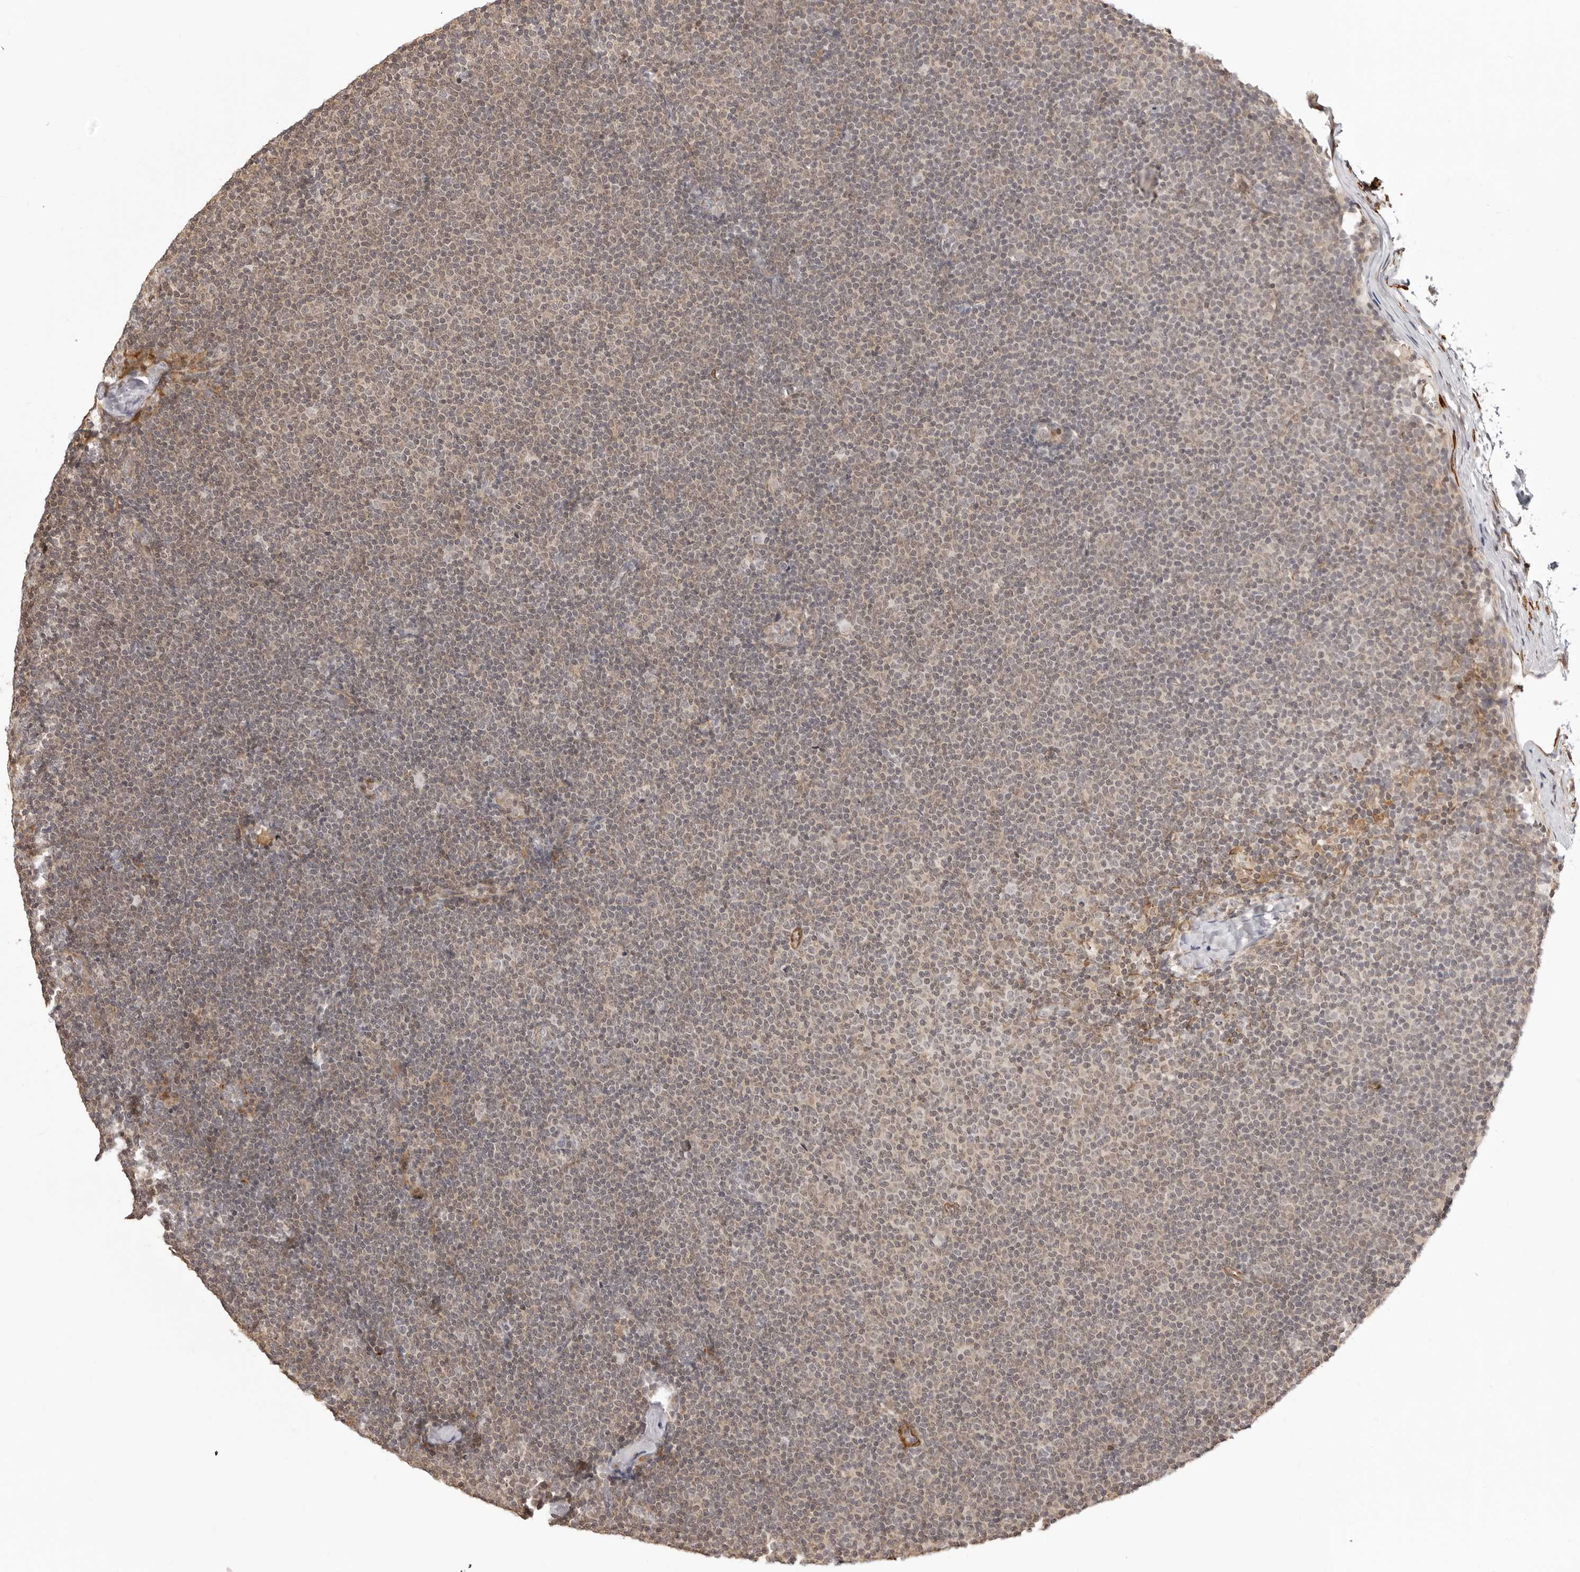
{"staining": {"intensity": "weak", "quantity": "<25%", "location": "cytoplasmic/membranous"}, "tissue": "lymphoma", "cell_type": "Tumor cells", "image_type": "cancer", "snomed": [{"axis": "morphology", "description": "Malignant lymphoma, non-Hodgkin's type, Low grade"}, {"axis": "topography", "description": "Lymph node"}], "caption": "Immunohistochemistry (IHC) photomicrograph of lymphoma stained for a protein (brown), which shows no positivity in tumor cells.", "gene": "UNK", "patient": {"sex": "female", "age": 53}}